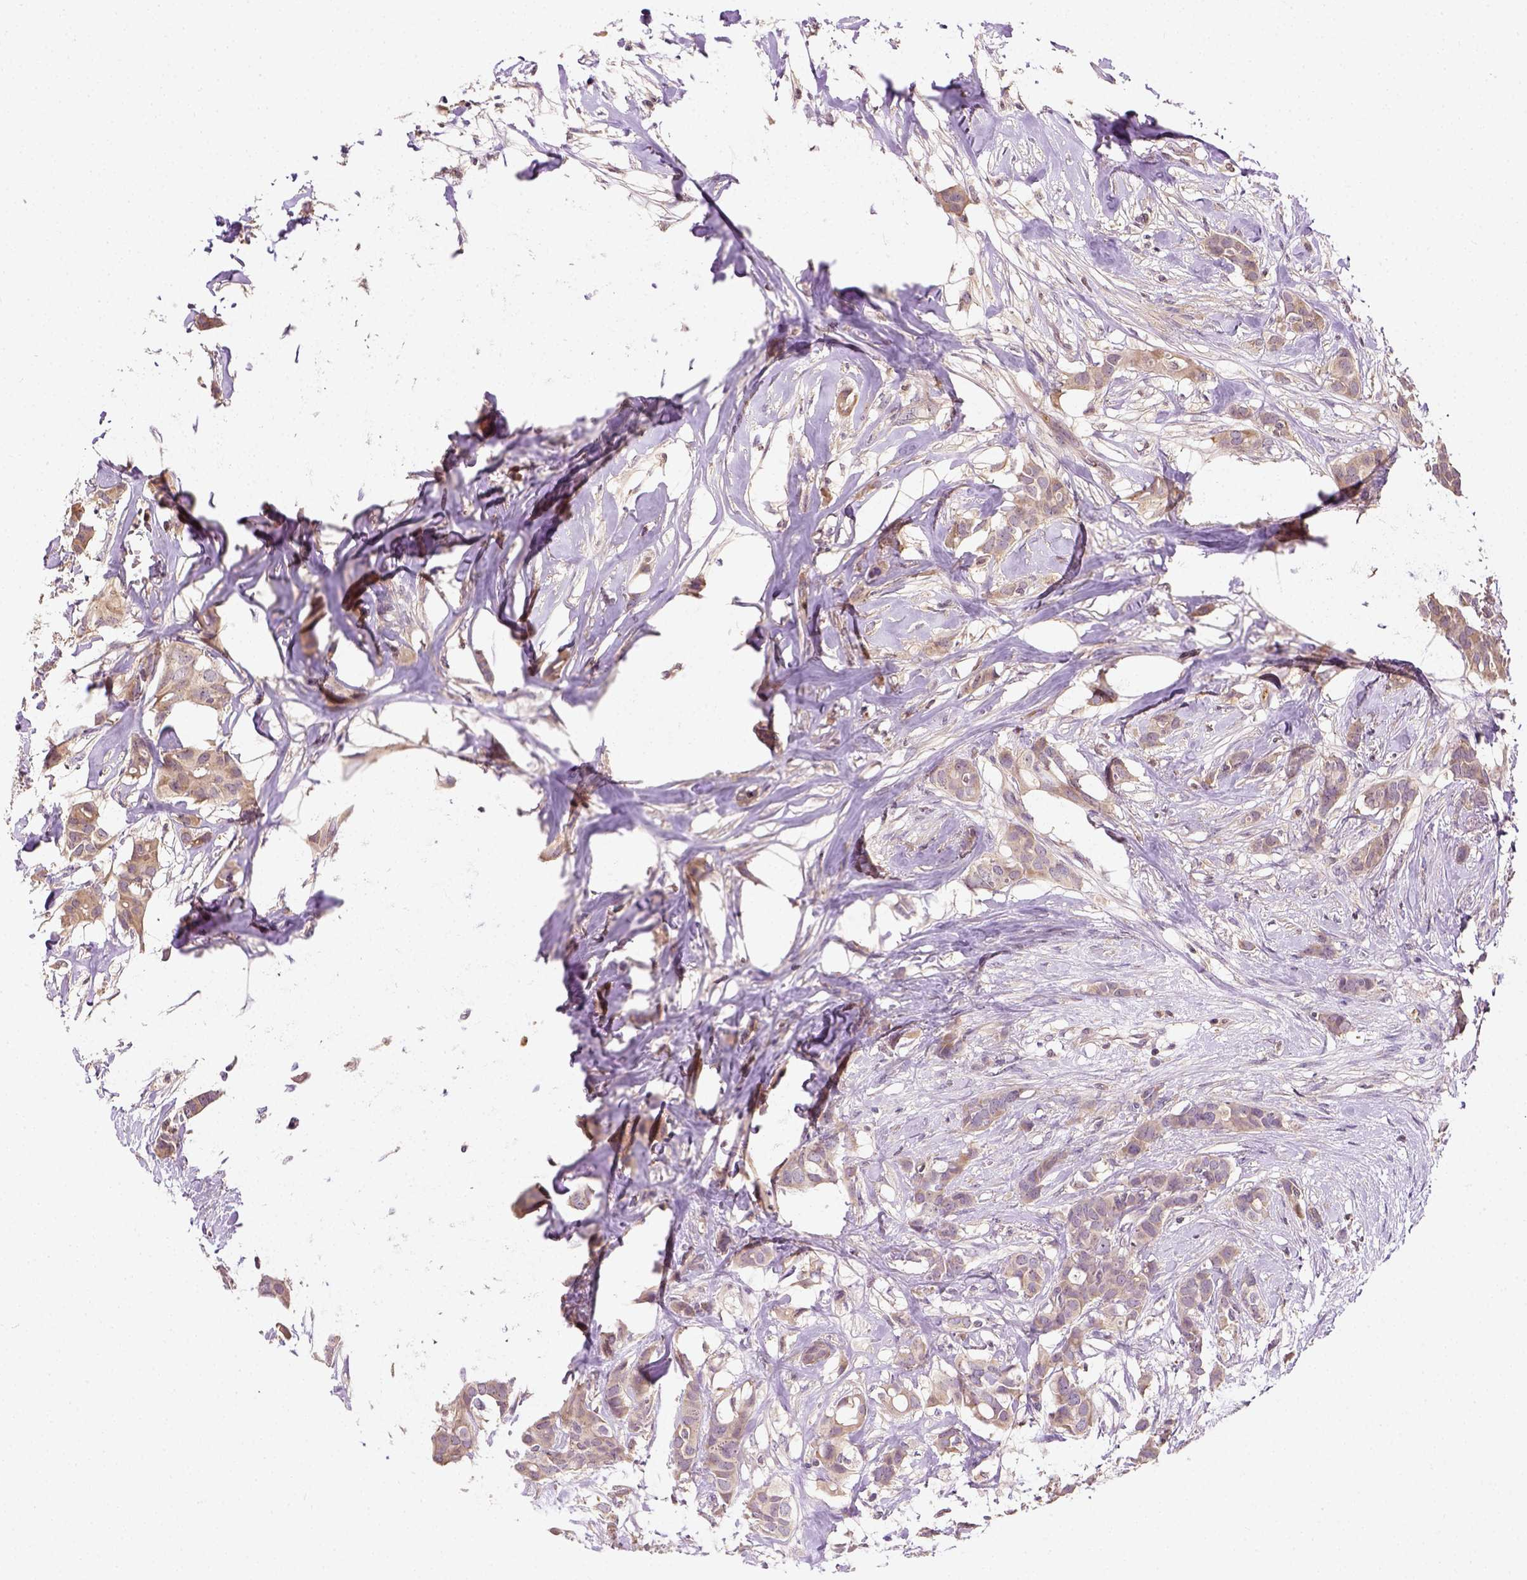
{"staining": {"intensity": "weak", "quantity": "<25%", "location": "cytoplasmic/membranous"}, "tissue": "breast cancer", "cell_type": "Tumor cells", "image_type": "cancer", "snomed": [{"axis": "morphology", "description": "Duct carcinoma"}, {"axis": "topography", "description": "Breast"}], "caption": "Immunohistochemistry (IHC) of human breast cancer displays no expression in tumor cells.", "gene": "MATK", "patient": {"sex": "female", "age": 62}}